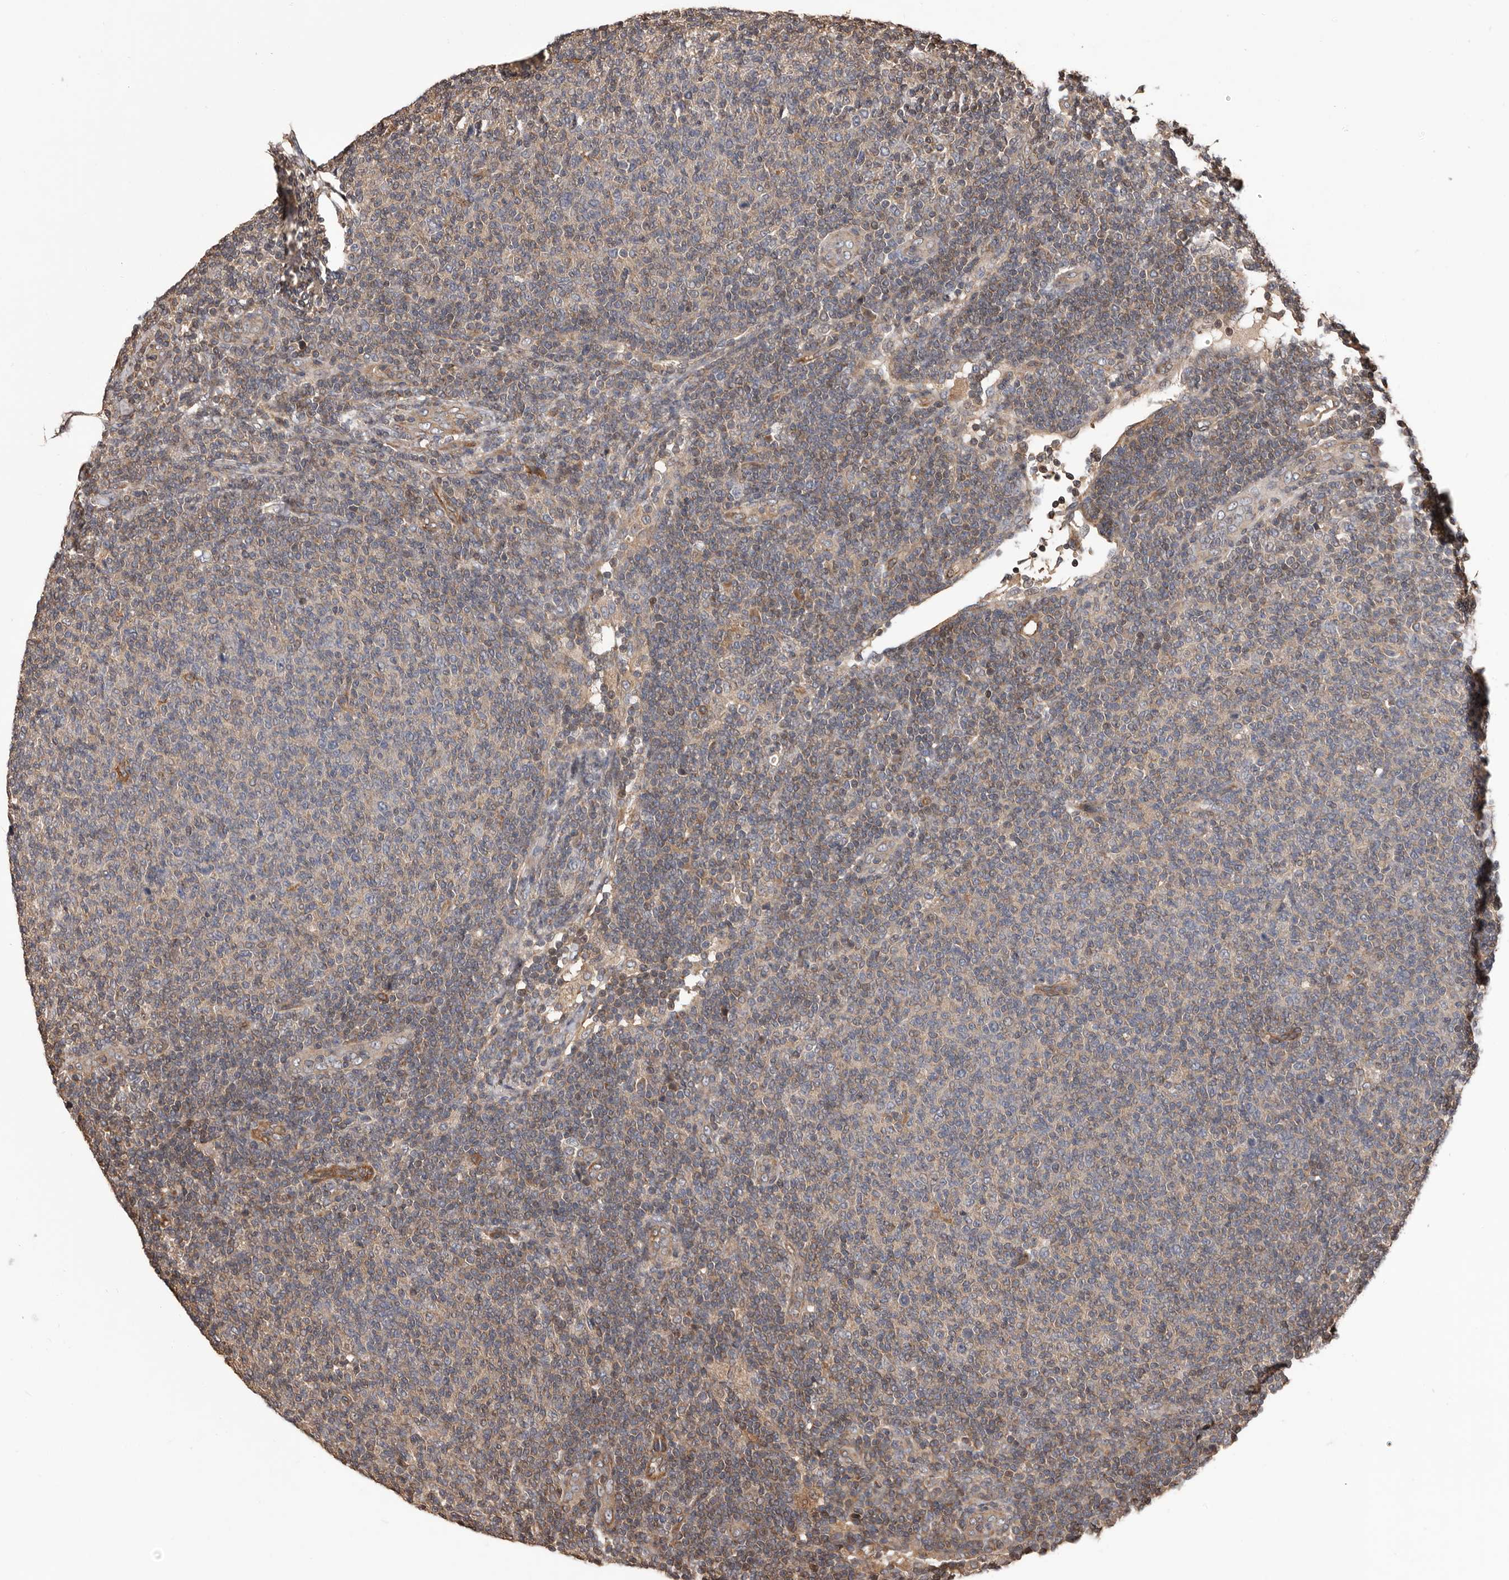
{"staining": {"intensity": "negative", "quantity": "none", "location": "none"}, "tissue": "lymphoma", "cell_type": "Tumor cells", "image_type": "cancer", "snomed": [{"axis": "morphology", "description": "Malignant lymphoma, non-Hodgkin's type, Low grade"}, {"axis": "topography", "description": "Lymph node"}], "caption": "Immunohistochemistry of human low-grade malignant lymphoma, non-Hodgkin's type exhibits no expression in tumor cells.", "gene": "ADAMTS2", "patient": {"sex": "male", "age": 66}}